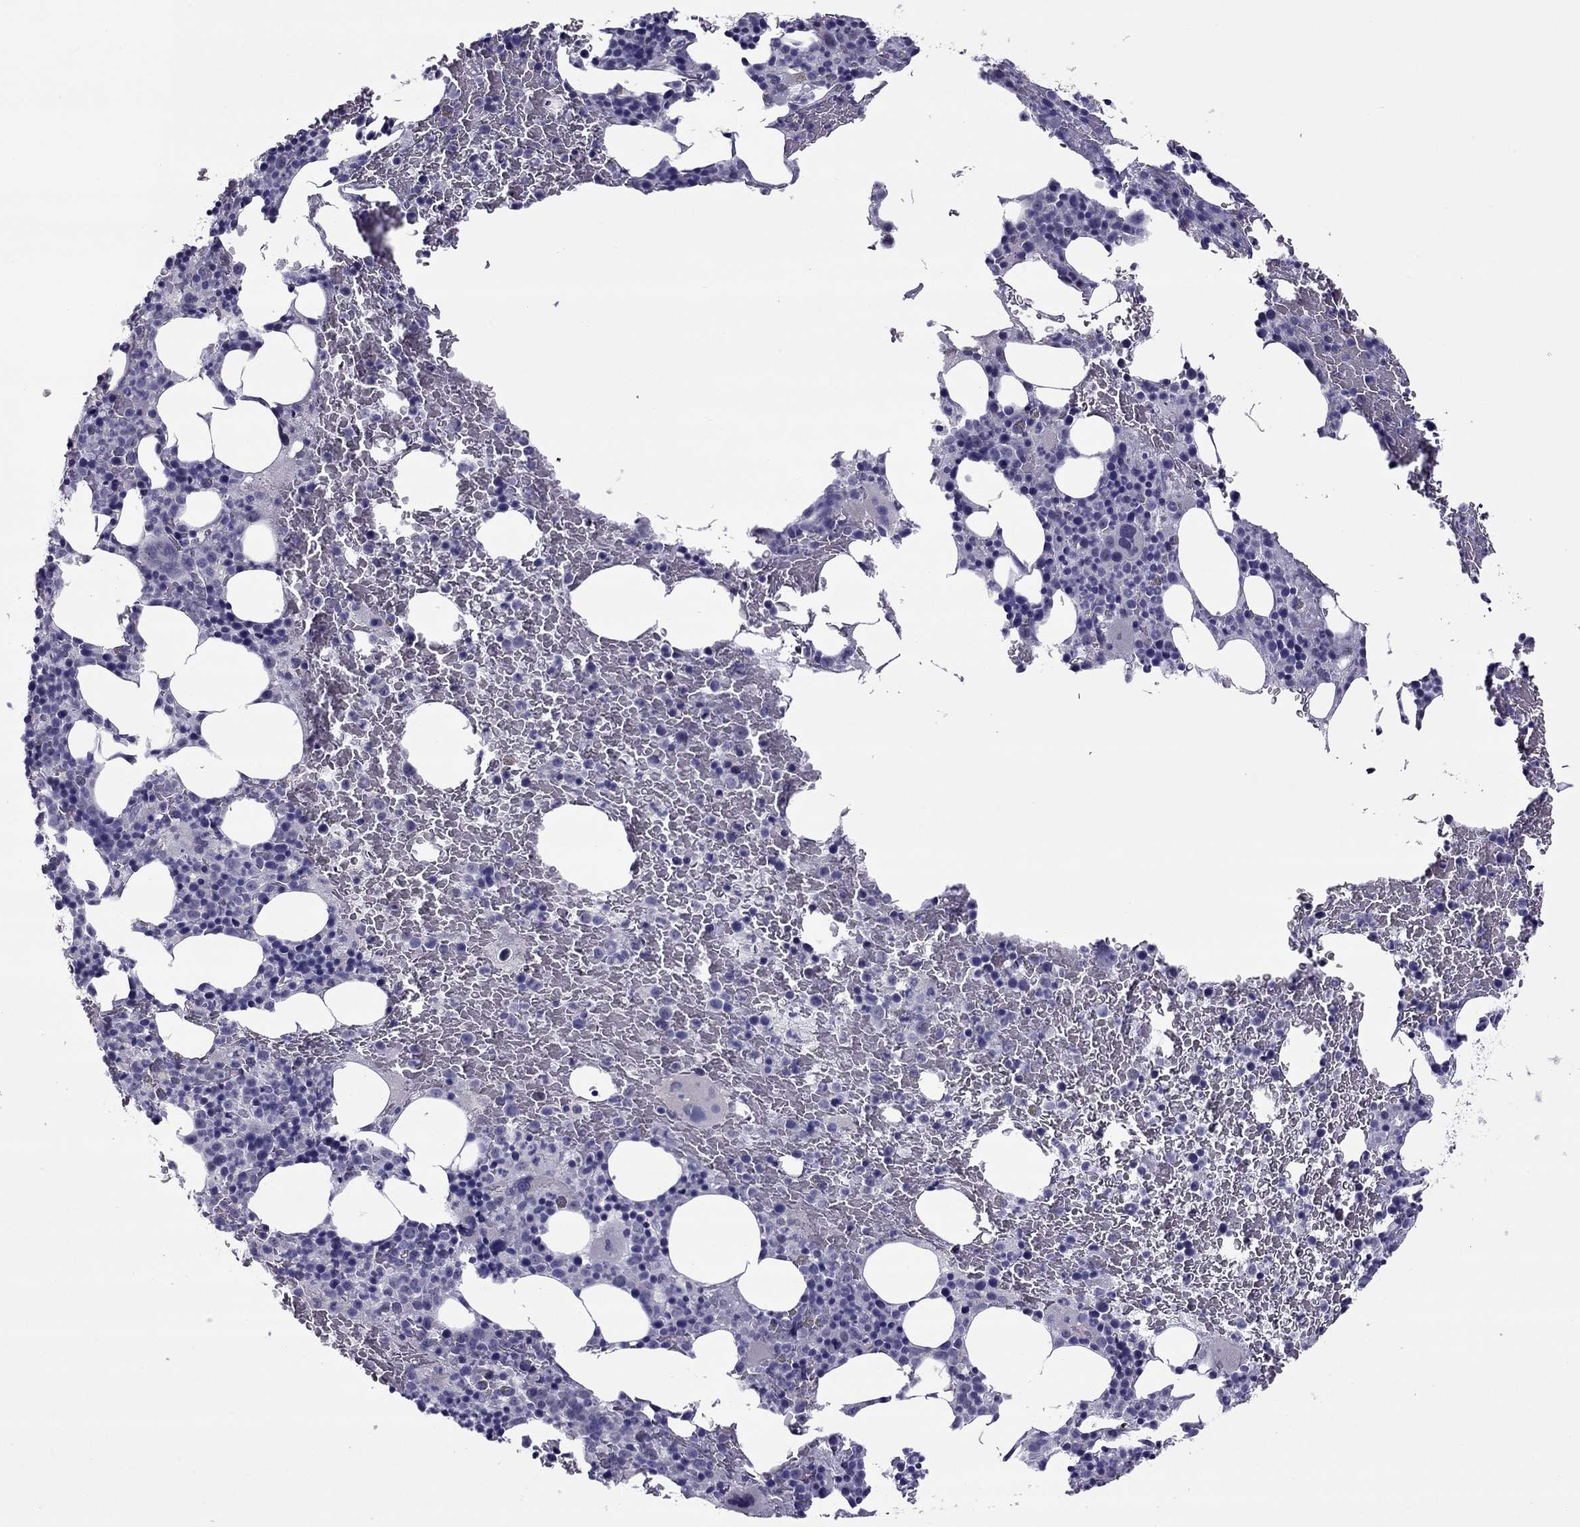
{"staining": {"intensity": "negative", "quantity": "none", "location": "none"}, "tissue": "bone marrow", "cell_type": "Hematopoietic cells", "image_type": "normal", "snomed": [{"axis": "morphology", "description": "Normal tissue, NOS"}, {"axis": "topography", "description": "Bone marrow"}], "caption": "IHC histopathology image of normal bone marrow: bone marrow stained with DAB (3,3'-diaminobenzidine) exhibits no significant protein positivity in hematopoietic cells. (IHC, brightfield microscopy, high magnification).", "gene": "MYBPH", "patient": {"sex": "male", "age": 72}}